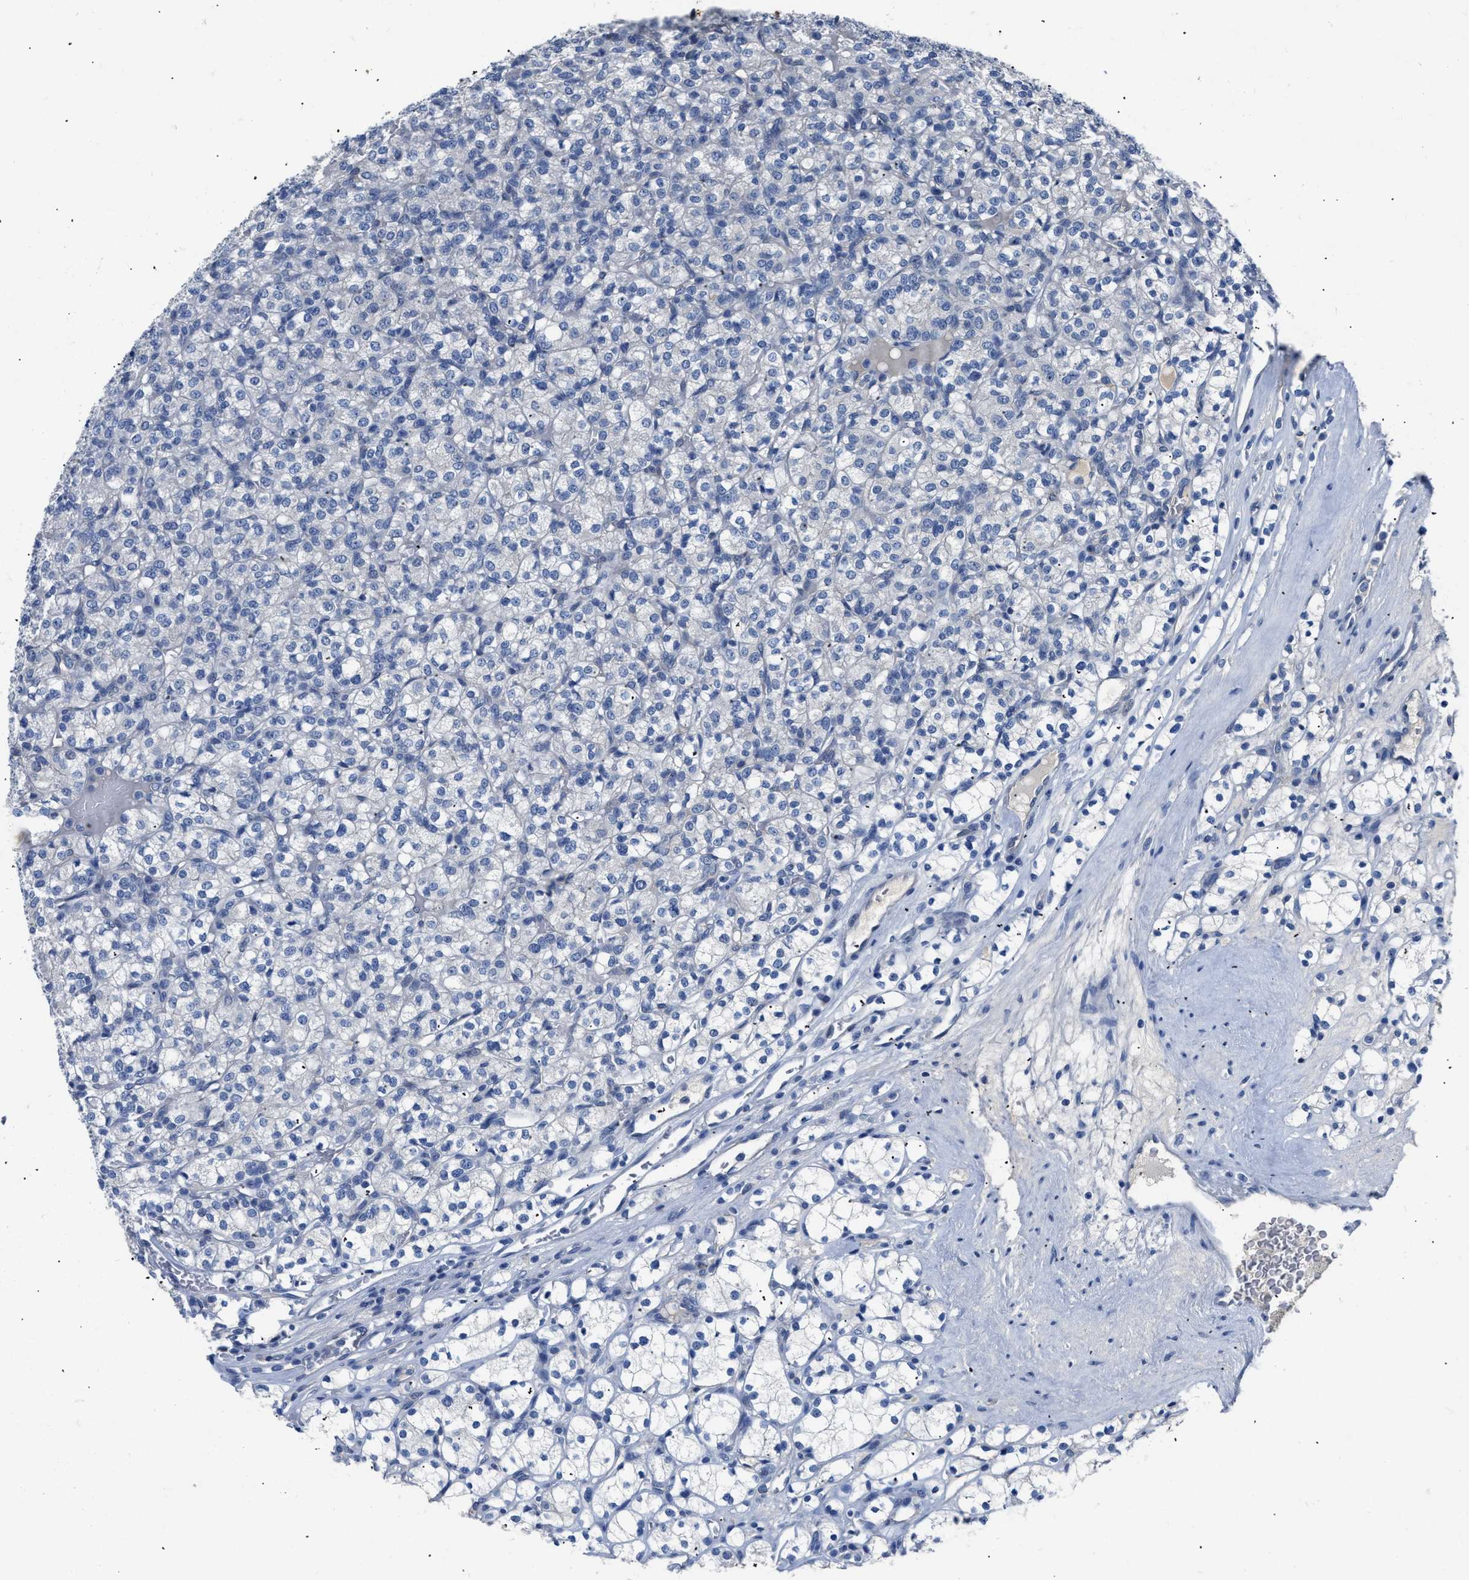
{"staining": {"intensity": "negative", "quantity": "none", "location": "none"}, "tissue": "renal cancer", "cell_type": "Tumor cells", "image_type": "cancer", "snomed": [{"axis": "morphology", "description": "Adenocarcinoma, NOS"}, {"axis": "topography", "description": "Kidney"}], "caption": "This is an IHC image of human renal cancer (adenocarcinoma). There is no expression in tumor cells.", "gene": "RBP1", "patient": {"sex": "male", "age": 77}}